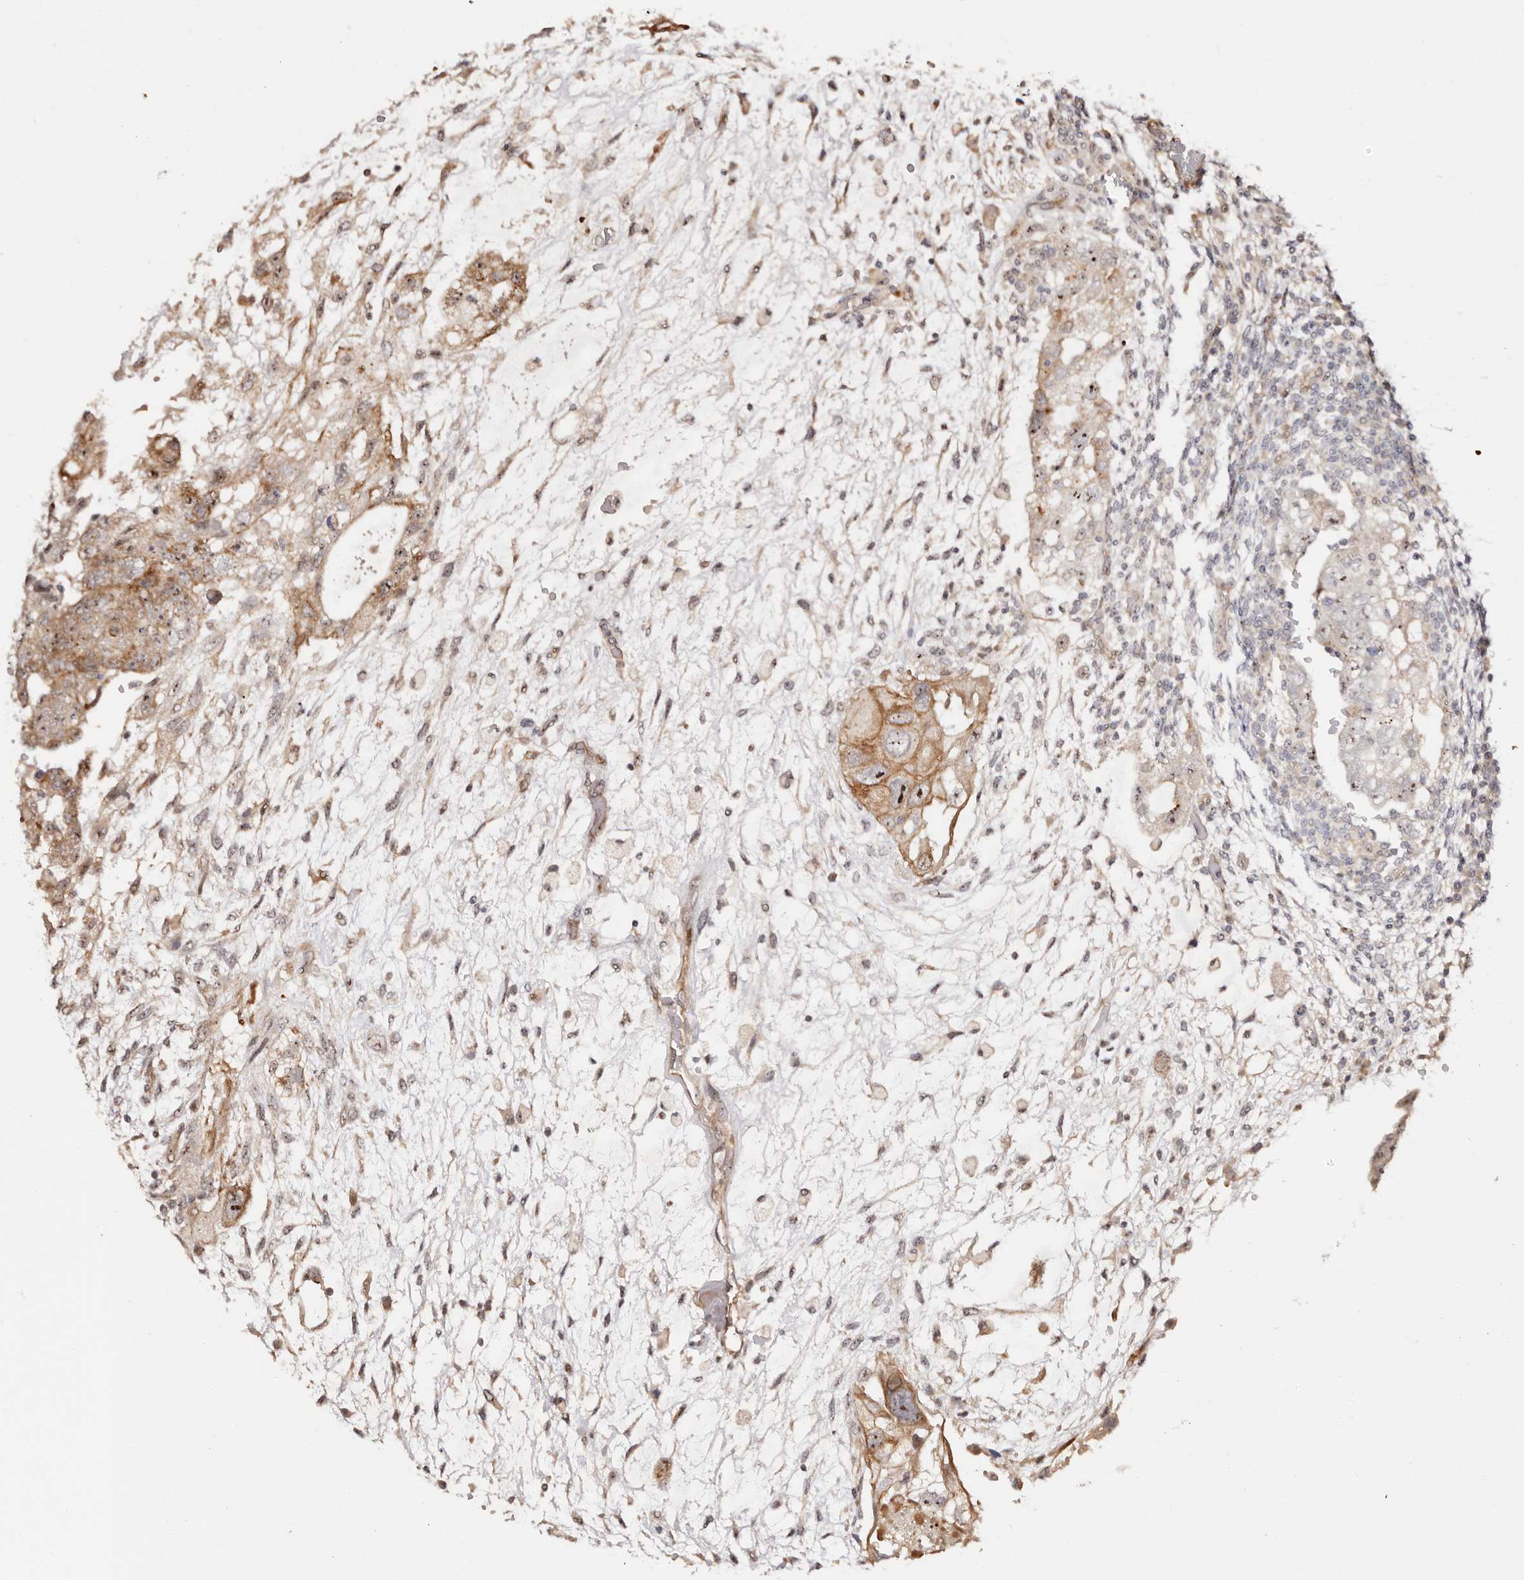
{"staining": {"intensity": "moderate", "quantity": "25%-75%", "location": "cytoplasmic/membranous,nuclear"}, "tissue": "testis cancer", "cell_type": "Tumor cells", "image_type": "cancer", "snomed": [{"axis": "morphology", "description": "Carcinoma, Embryonal, NOS"}, {"axis": "topography", "description": "Testis"}], "caption": "Tumor cells demonstrate medium levels of moderate cytoplasmic/membranous and nuclear staining in about 25%-75% of cells in human testis cancer.", "gene": "ODF2L", "patient": {"sex": "male", "age": 36}}